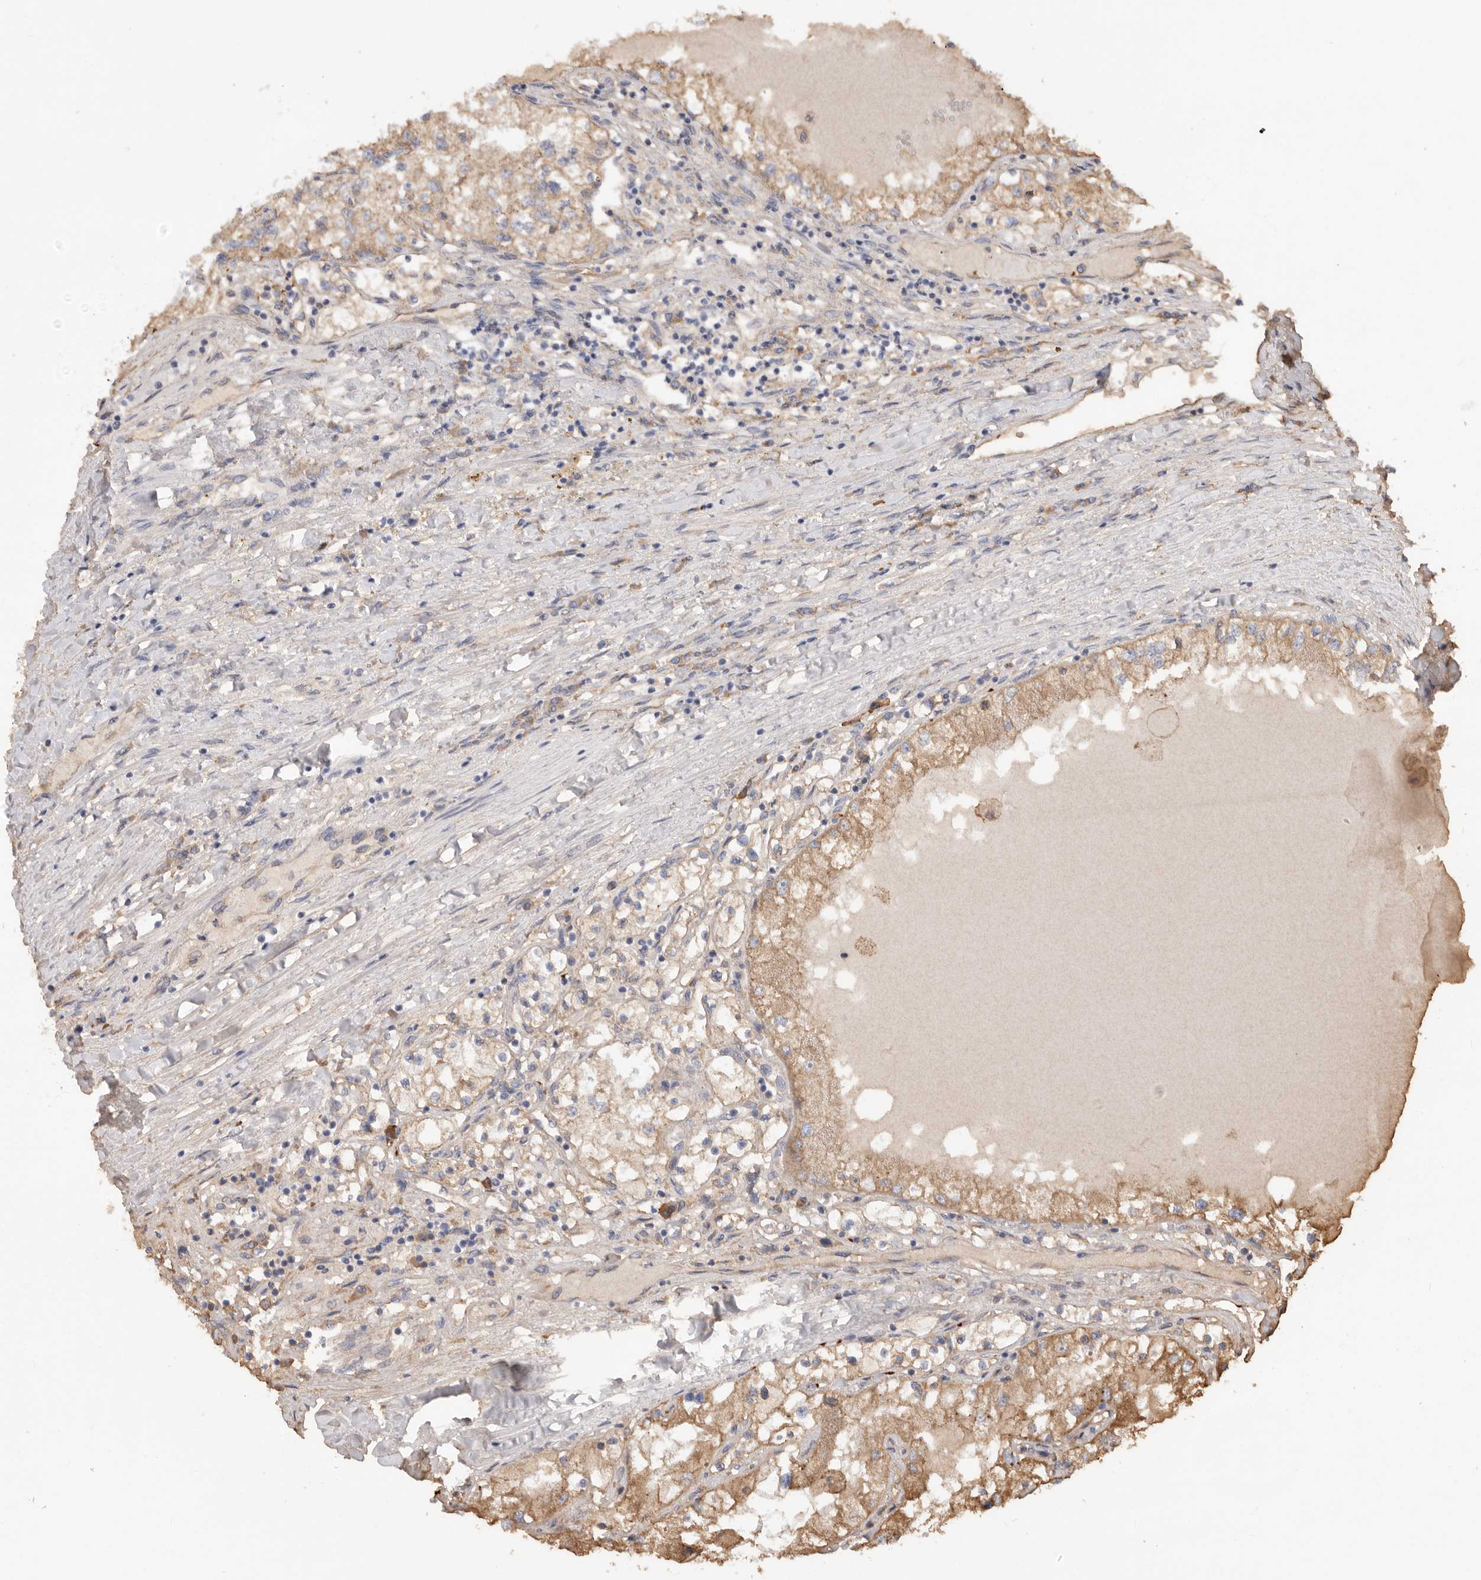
{"staining": {"intensity": "moderate", "quantity": ">75%", "location": "cytoplasmic/membranous"}, "tissue": "renal cancer", "cell_type": "Tumor cells", "image_type": "cancer", "snomed": [{"axis": "morphology", "description": "Adenocarcinoma, NOS"}, {"axis": "topography", "description": "Kidney"}], "caption": "This photomicrograph reveals IHC staining of renal cancer (adenocarcinoma), with medium moderate cytoplasmic/membranous staining in about >75% of tumor cells.", "gene": "CDC42BPB", "patient": {"sex": "male", "age": 68}}